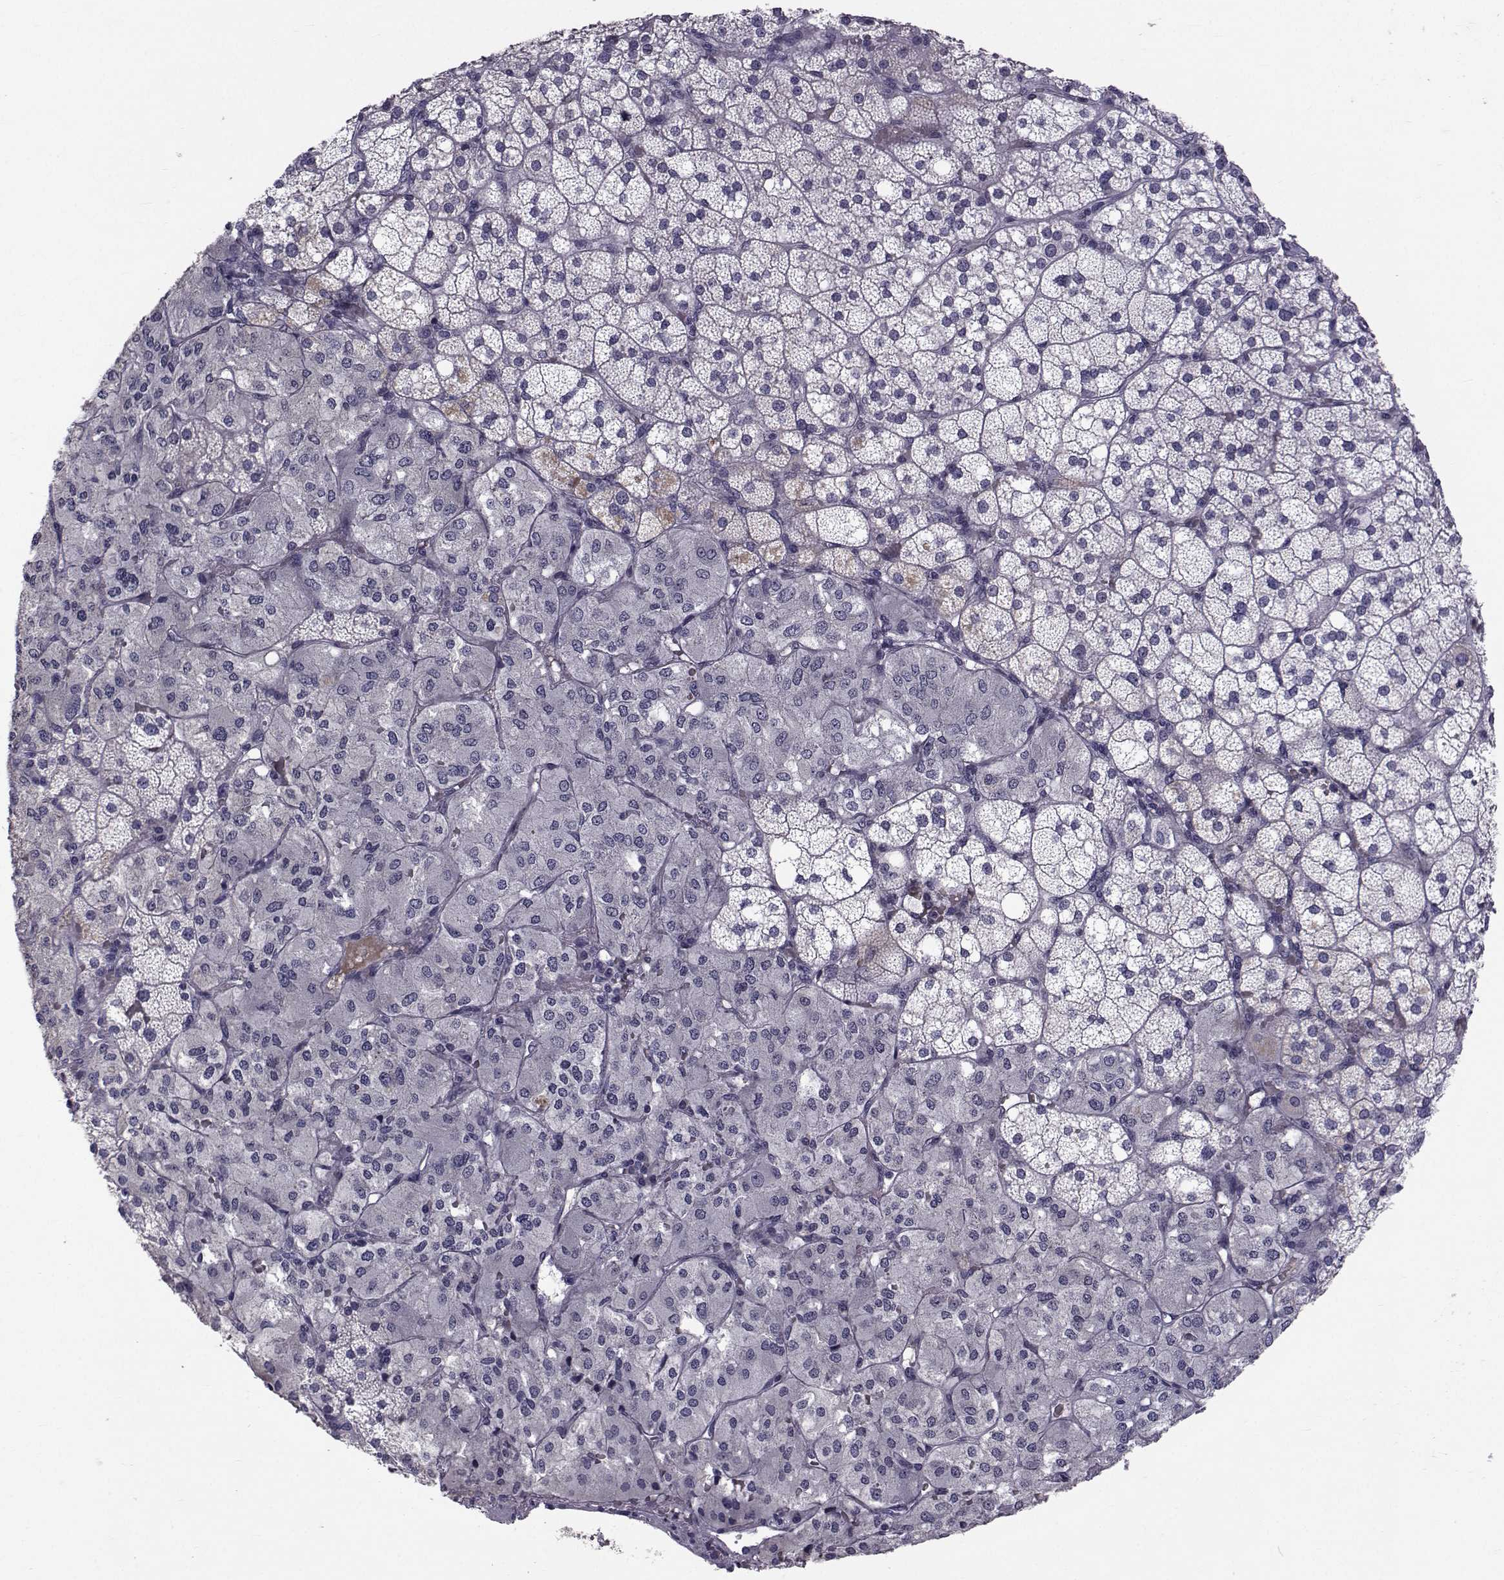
{"staining": {"intensity": "negative", "quantity": "none", "location": "none"}, "tissue": "adrenal gland", "cell_type": "Glandular cells", "image_type": "normal", "snomed": [{"axis": "morphology", "description": "Normal tissue, NOS"}, {"axis": "topography", "description": "Adrenal gland"}], "caption": "IHC of normal adrenal gland displays no positivity in glandular cells.", "gene": "TNFRSF11B", "patient": {"sex": "male", "age": 53}}